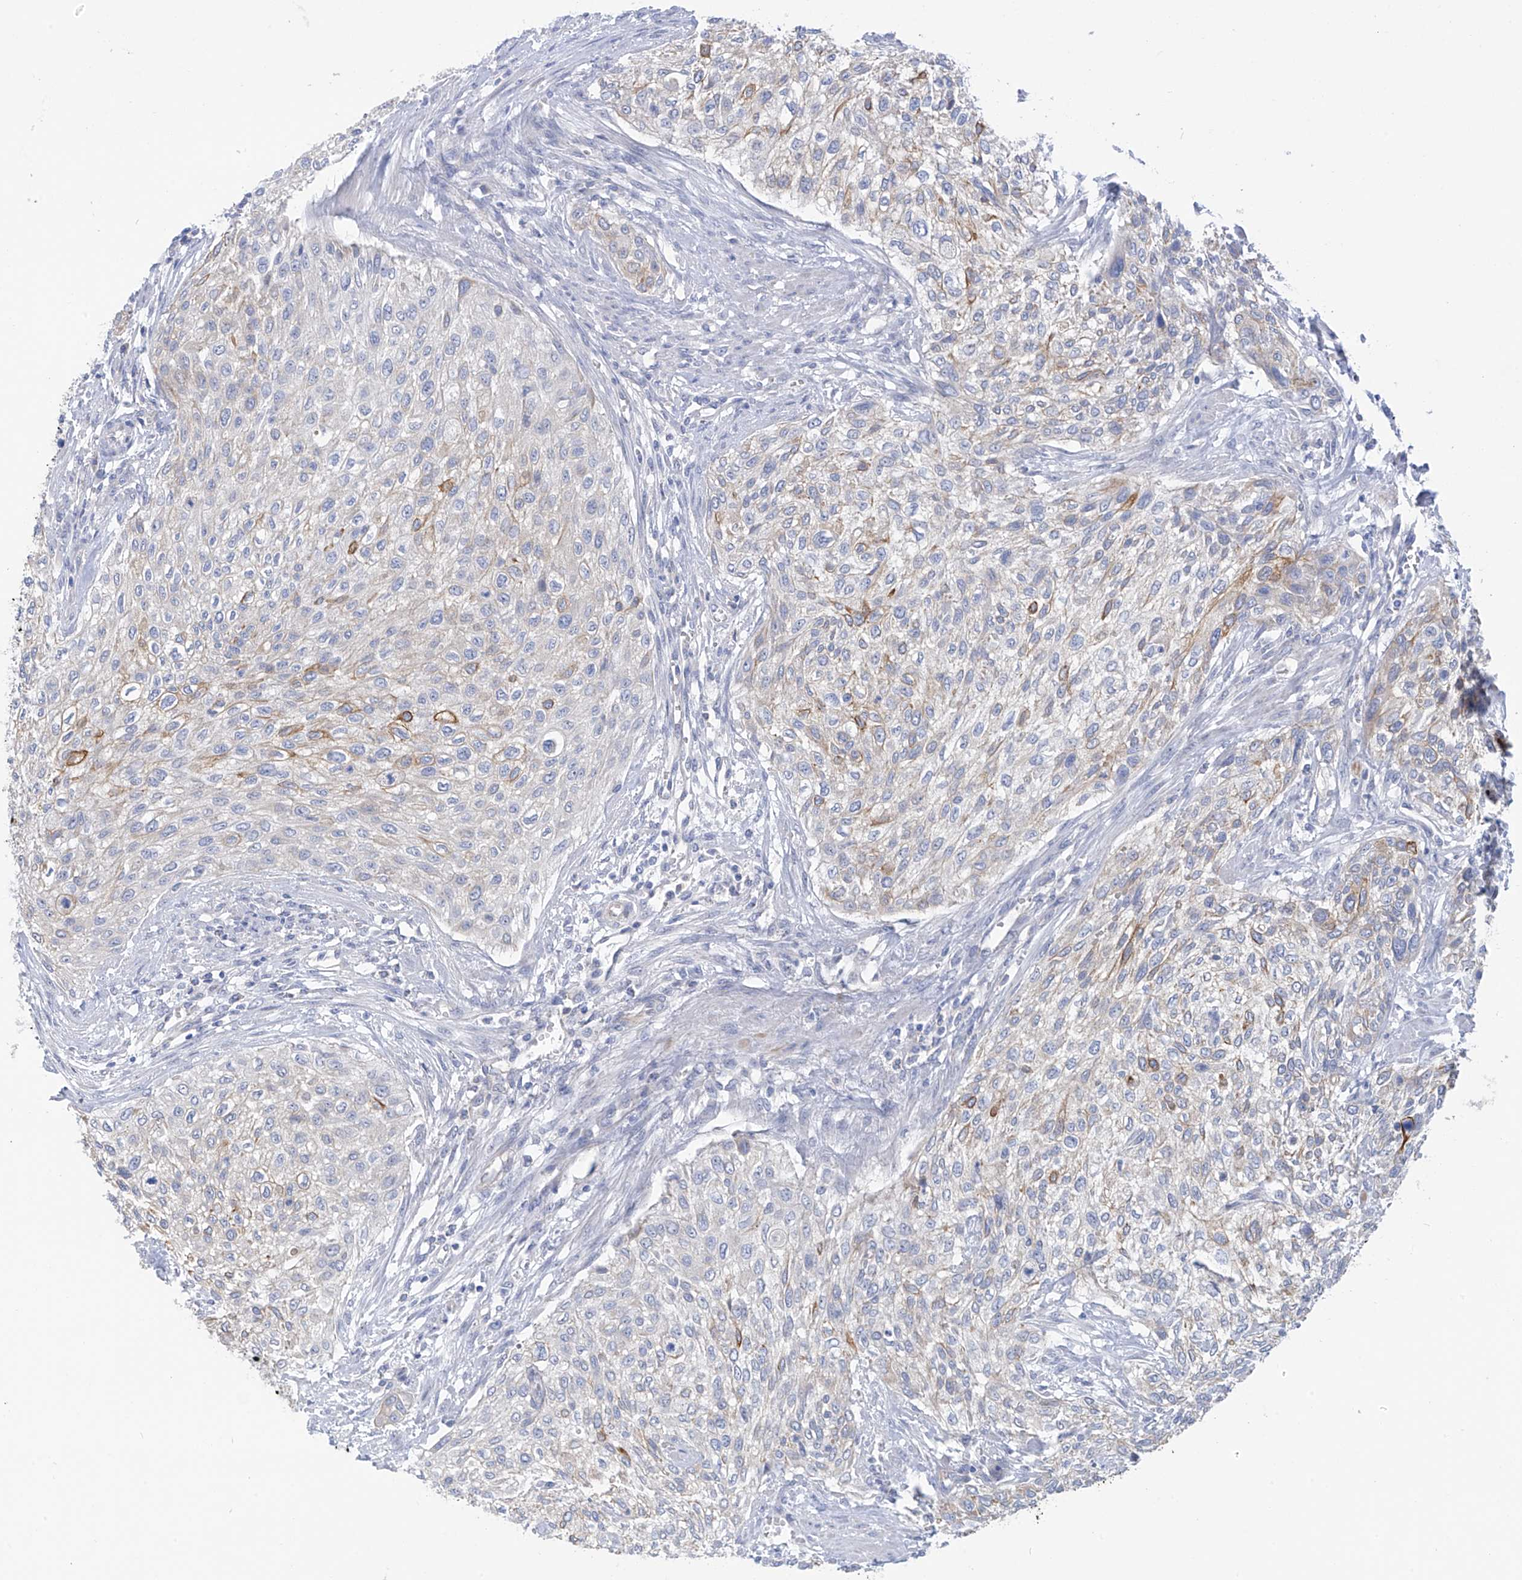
{"staining": {"intensity": "moderate", "quantity": "<25%", "location": "cytoplasmic/membranous"}, "tissue": "urothelial cancer", "cell_type": "Tumor cells", "image_type": "cancer", "snomed": [{"axis": "morphology", "description": "Urothelial carcinoma, High grade"}, {"axis": "topography", "description": "Urinary bladder"}], "caption": "Immunohistochemistry micrograph of urothelial cancer stained for a protein (brown), which demonstrates low levels of moderate cytoplasmic/membranous positivity in about <25% of tumor cells.", "gene": "PIK3C2B", "patient": {"sex": "male", "age": 35}}